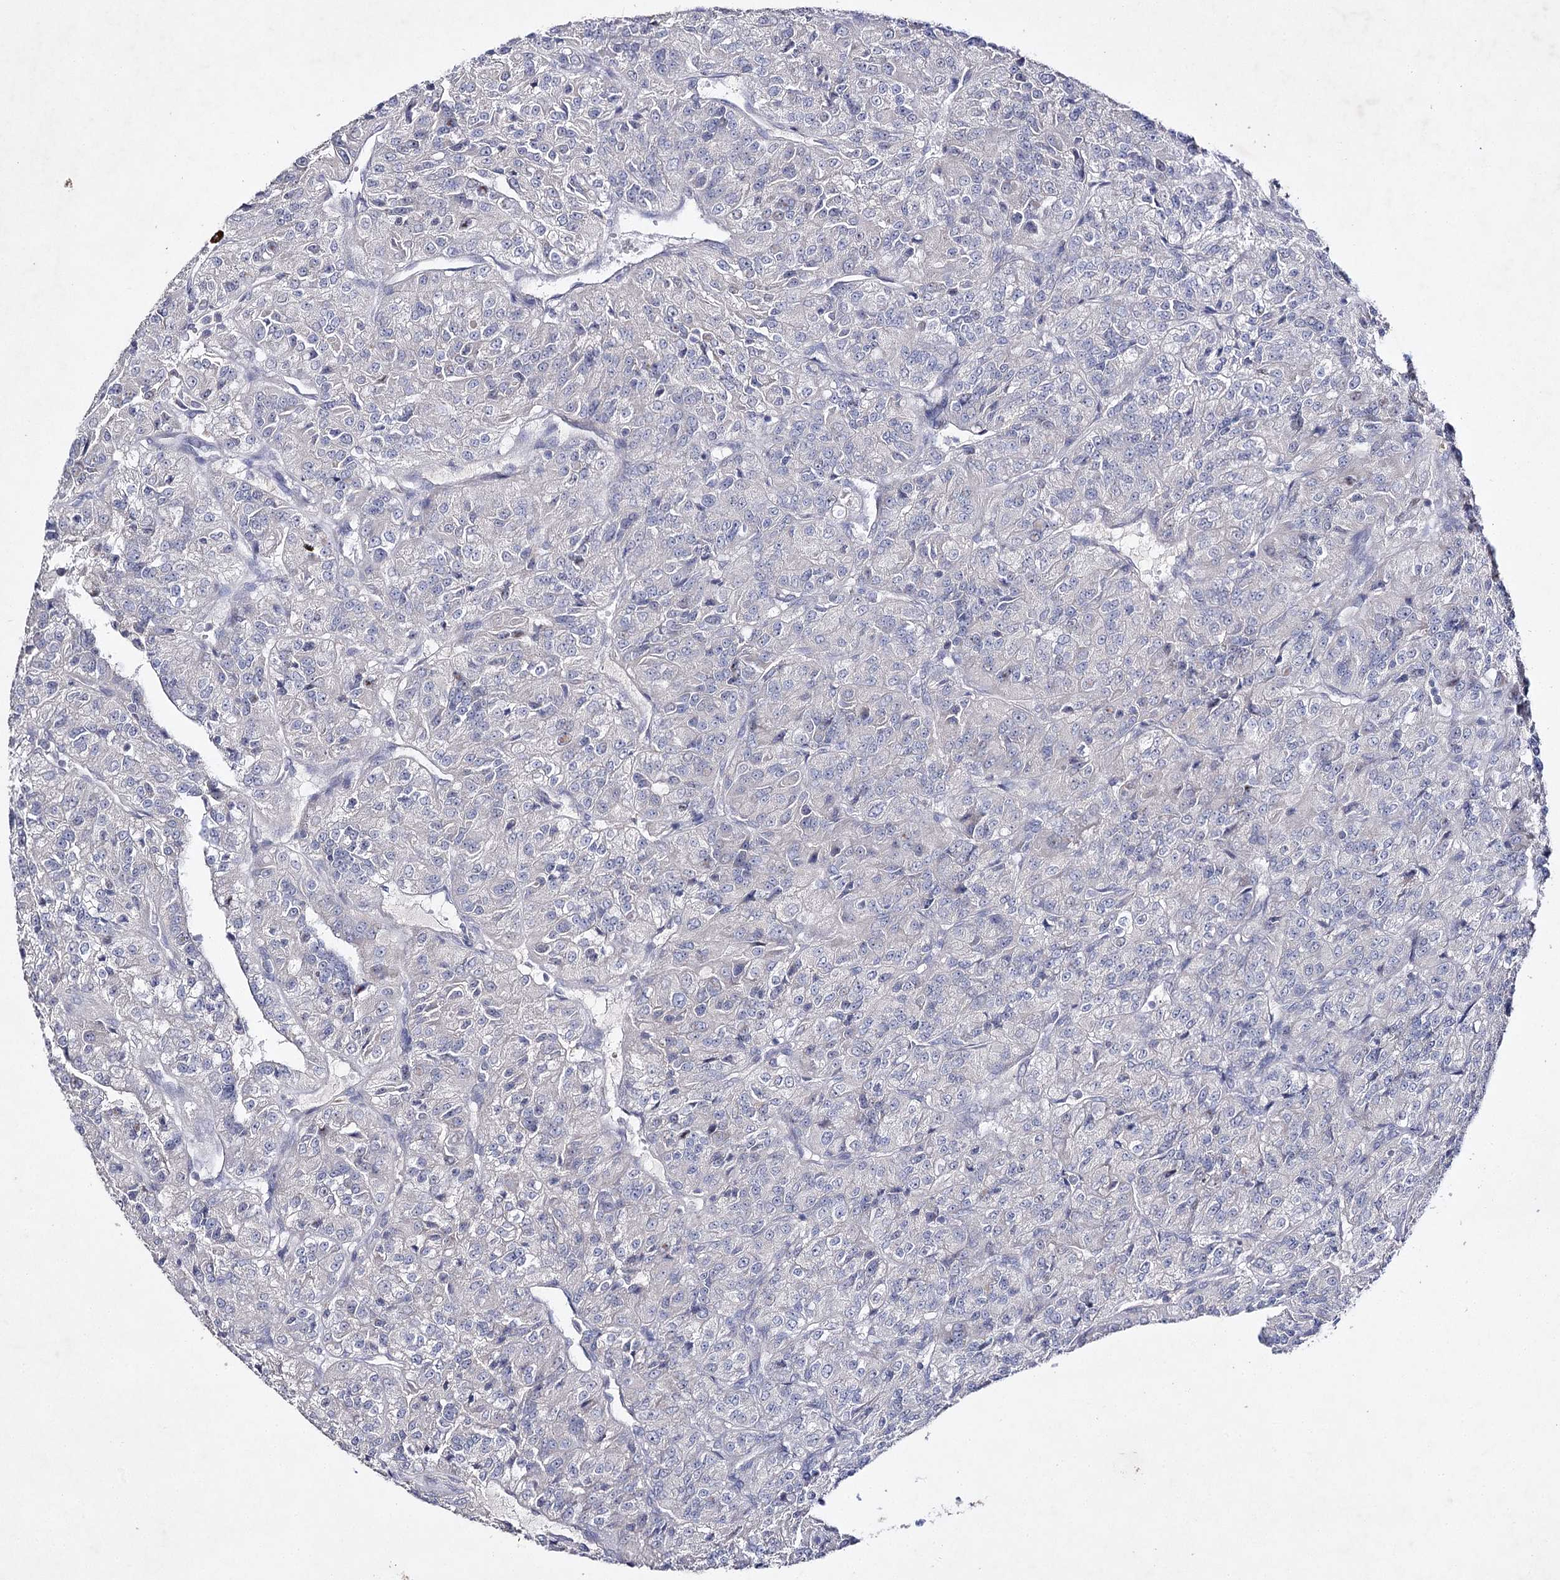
{"staining": {"intensity": "negative", "quantity": "none", "location": "none"}, "tissue": "renal cancer", "cell_type": "Tumor cells", "image_type": "cancer", "snomed": [{"axis": "morphology", "description": "Adenocarcinoma, NOS"}, {"axis": "topography", "description": "Kidney"}], "caption": "There is no significant positivity in tumor cells of renal cancer (adenocarcinoma). (Brightfield microscopy of DAB immunohistochemistry (IHC) at high magnification).", "gene": "COX15", "patient": {"sex": "female", "age": 63}}